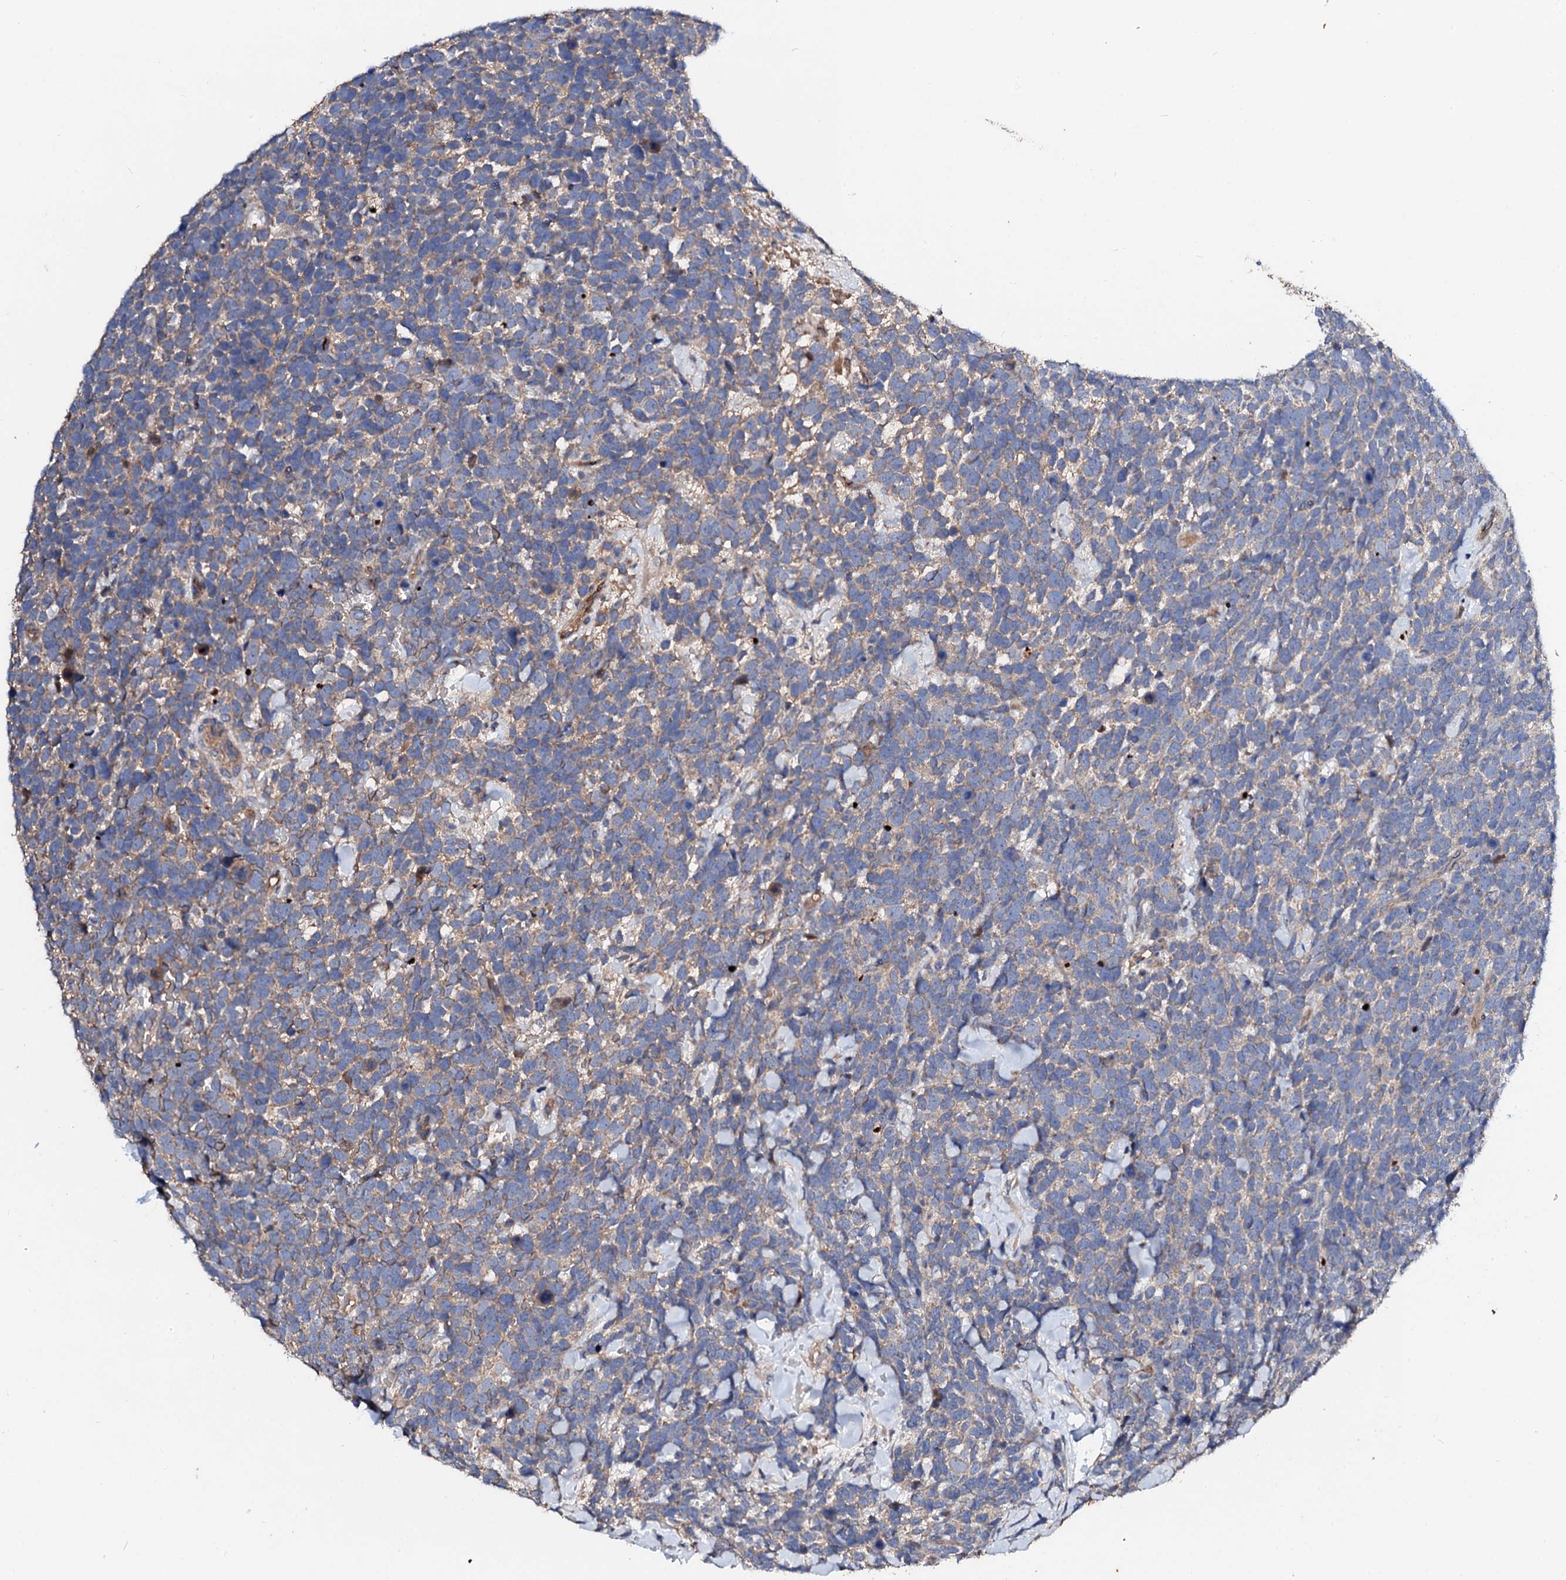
{"staining": {"intensity": "weak", "quantity": "25%-75%", "location": "cytoplasmic/membranous"}, "tissue": "urothelial cancer", "cell_type": "Tumor cells", "image_type": "cancer", "snomed": [{"axis": "morphology", "description": "Urothelial carcinoma, High grade"}, {"axis": "topography", "description": "Urinary bladder"}], "caption": "Weak cytoplasmic/membranous protein staining is seen in about 25%-75% of tumor cells in high-grade urothelial carcinoma.", "gene": "FIBIN", "patient": {"sex": "female", "age": 82}}